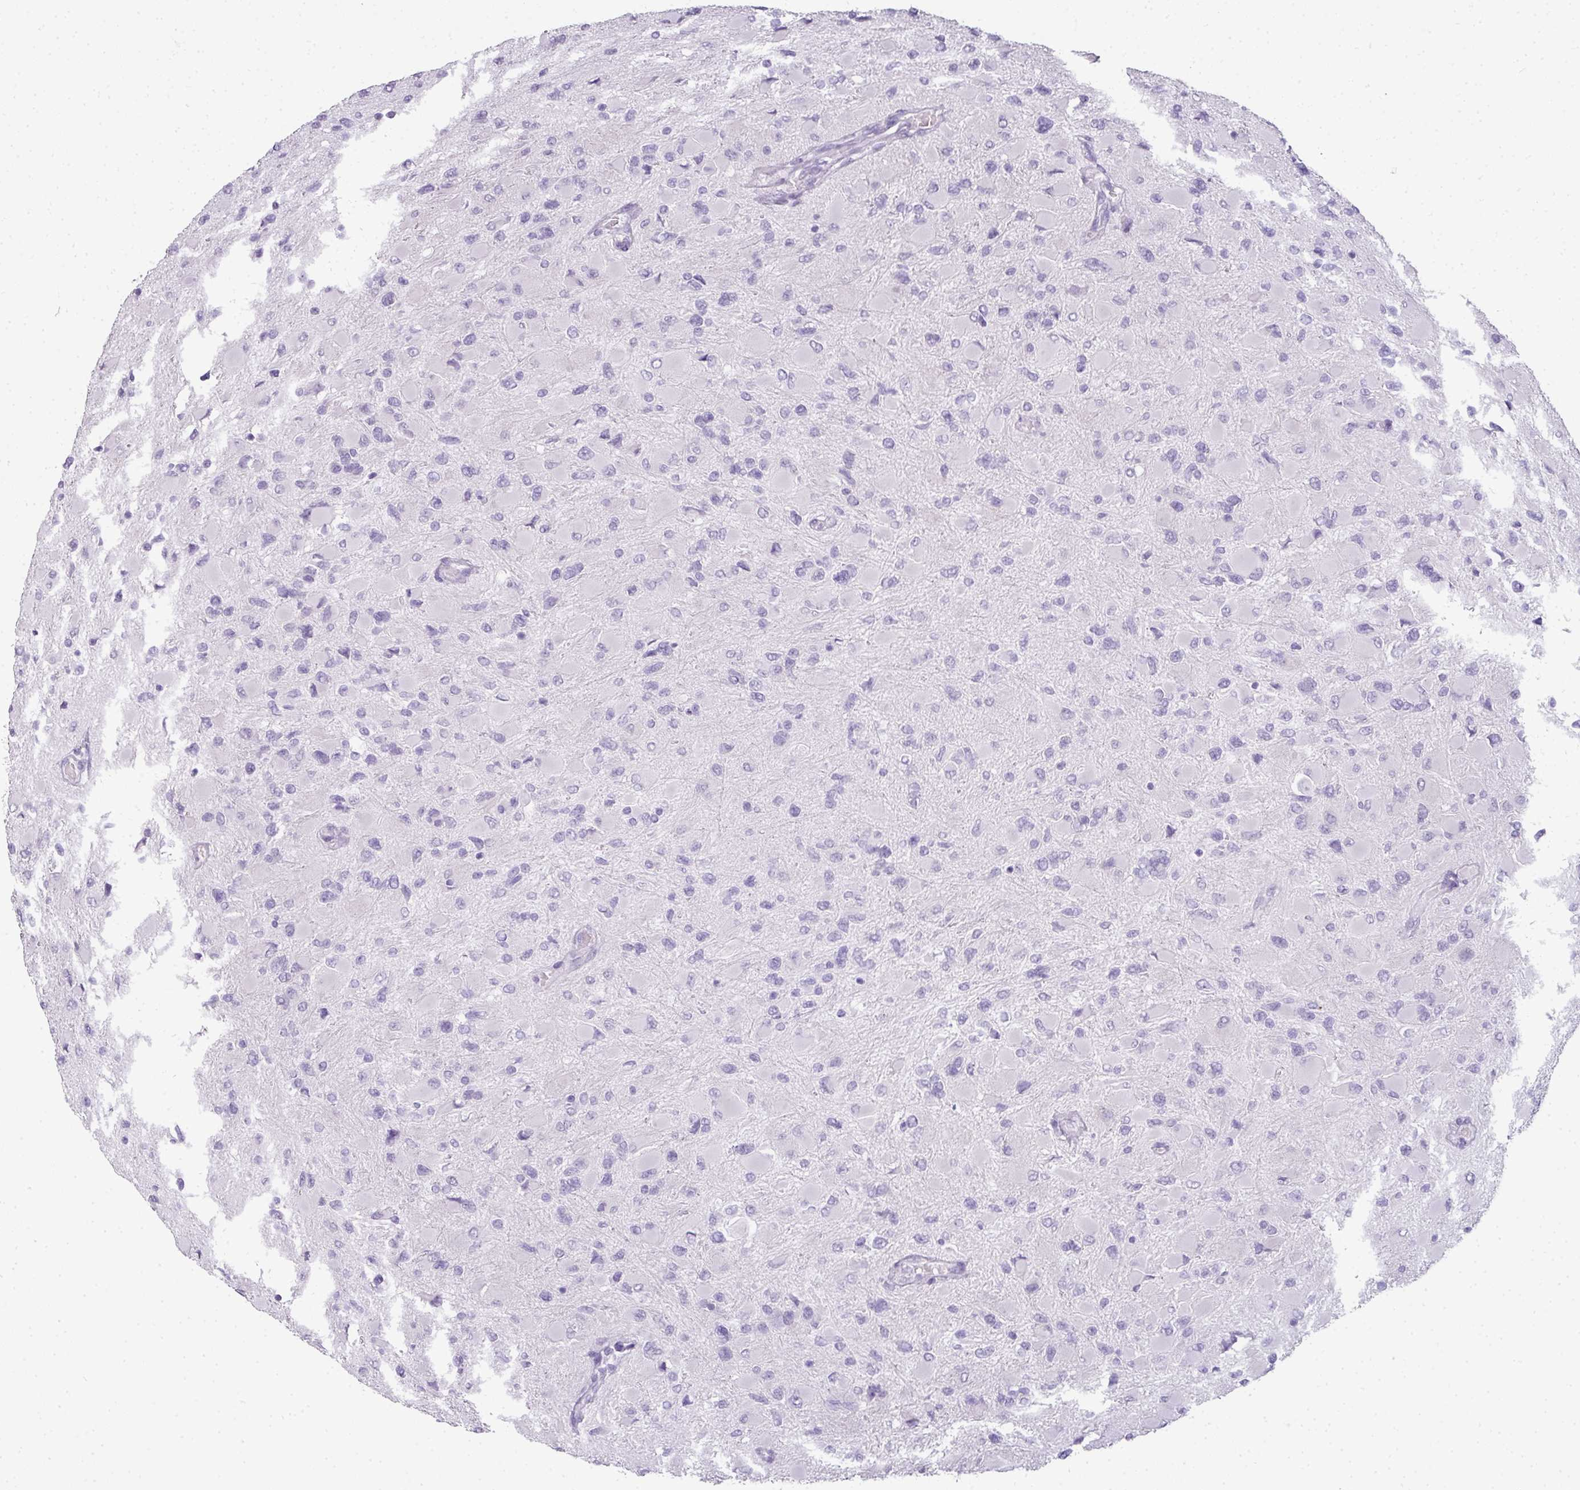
{"staining": {"intensity": "negative", "quantity": "none", "location": "none"}, "tissue": "glioma", "cell_type": "Tumor cells", "image_type": "cancer", "snomed": [{"axis": "morphology", "description": "Glioma, malignant, High grade"}, {"axis": "topography", "description": "Cerebral cortex"}], "caption": "IHC micrograph of neoplastic tissue: malignant glioma (high-grade) stained with DAB shows no significant protein expression in tumor cells.", "gene": "RBMY1F", "patient": {"sex": "female", "age": 36}}